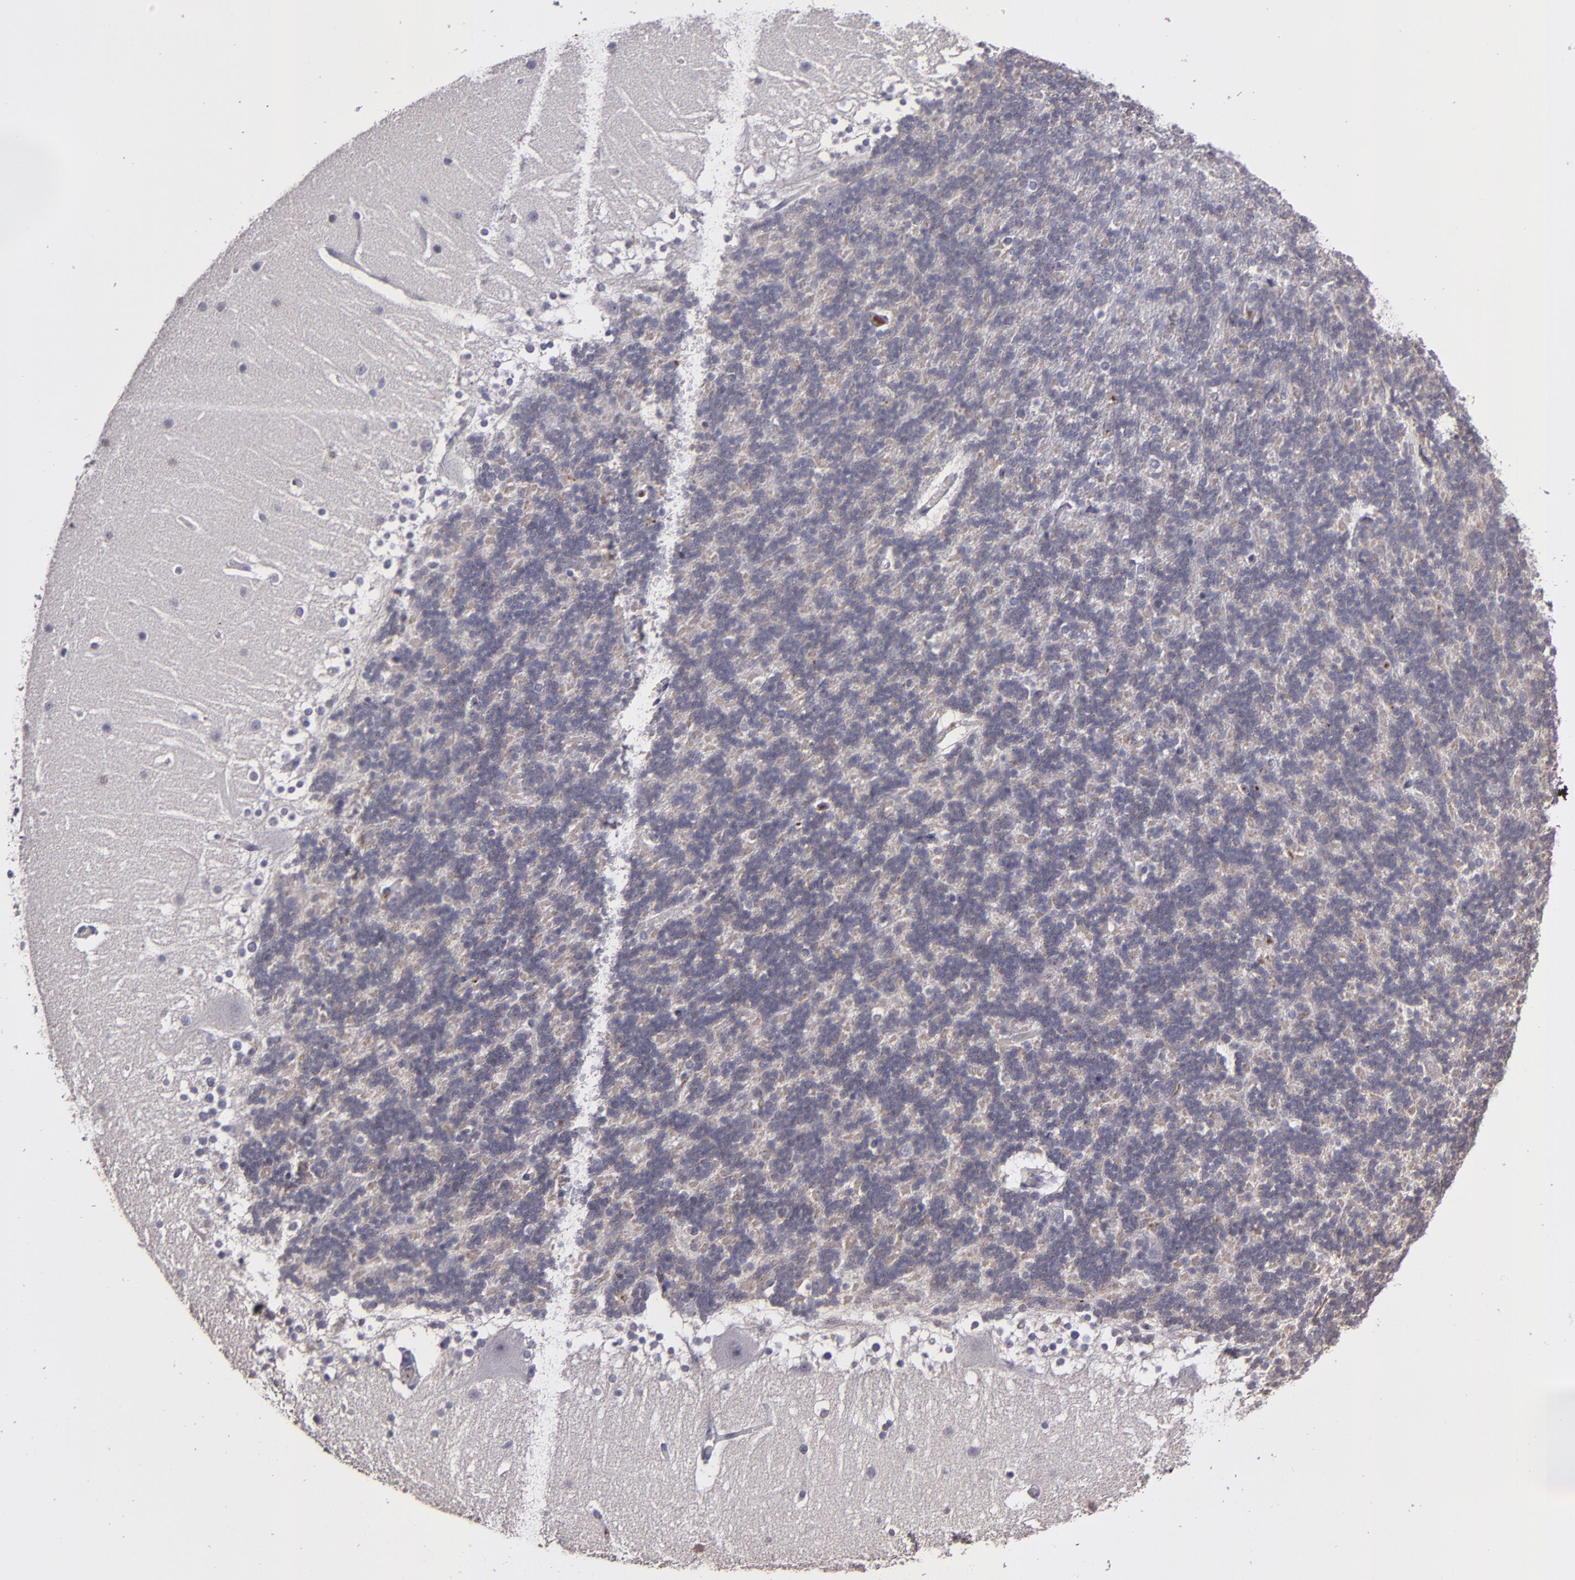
{"staining": {"intensity": "negative", "quantity": "none", "location": "none"}, "tissue": "cerebellum", "cell_type": "Cells in granular layer", "image_type": "normal", "snomed": [{"axis": "morphology", "description": "Normal tissue, NOS"}, {"axis": "topography", "description": "Cerebellum"}], "caption": "DAB (3,3'-diaminobenzidine) immunohistochemical staining of unremarkable cerebellum reveals no significant positivity in cells in granular layer. The staining is performed using DAB (3,3'-diaminobenzidine) brown chromogen with nuclei counter-stained in using hematoxylin.", "gene": "MASP1", "patient": {"sex": "female", "age": 19}}